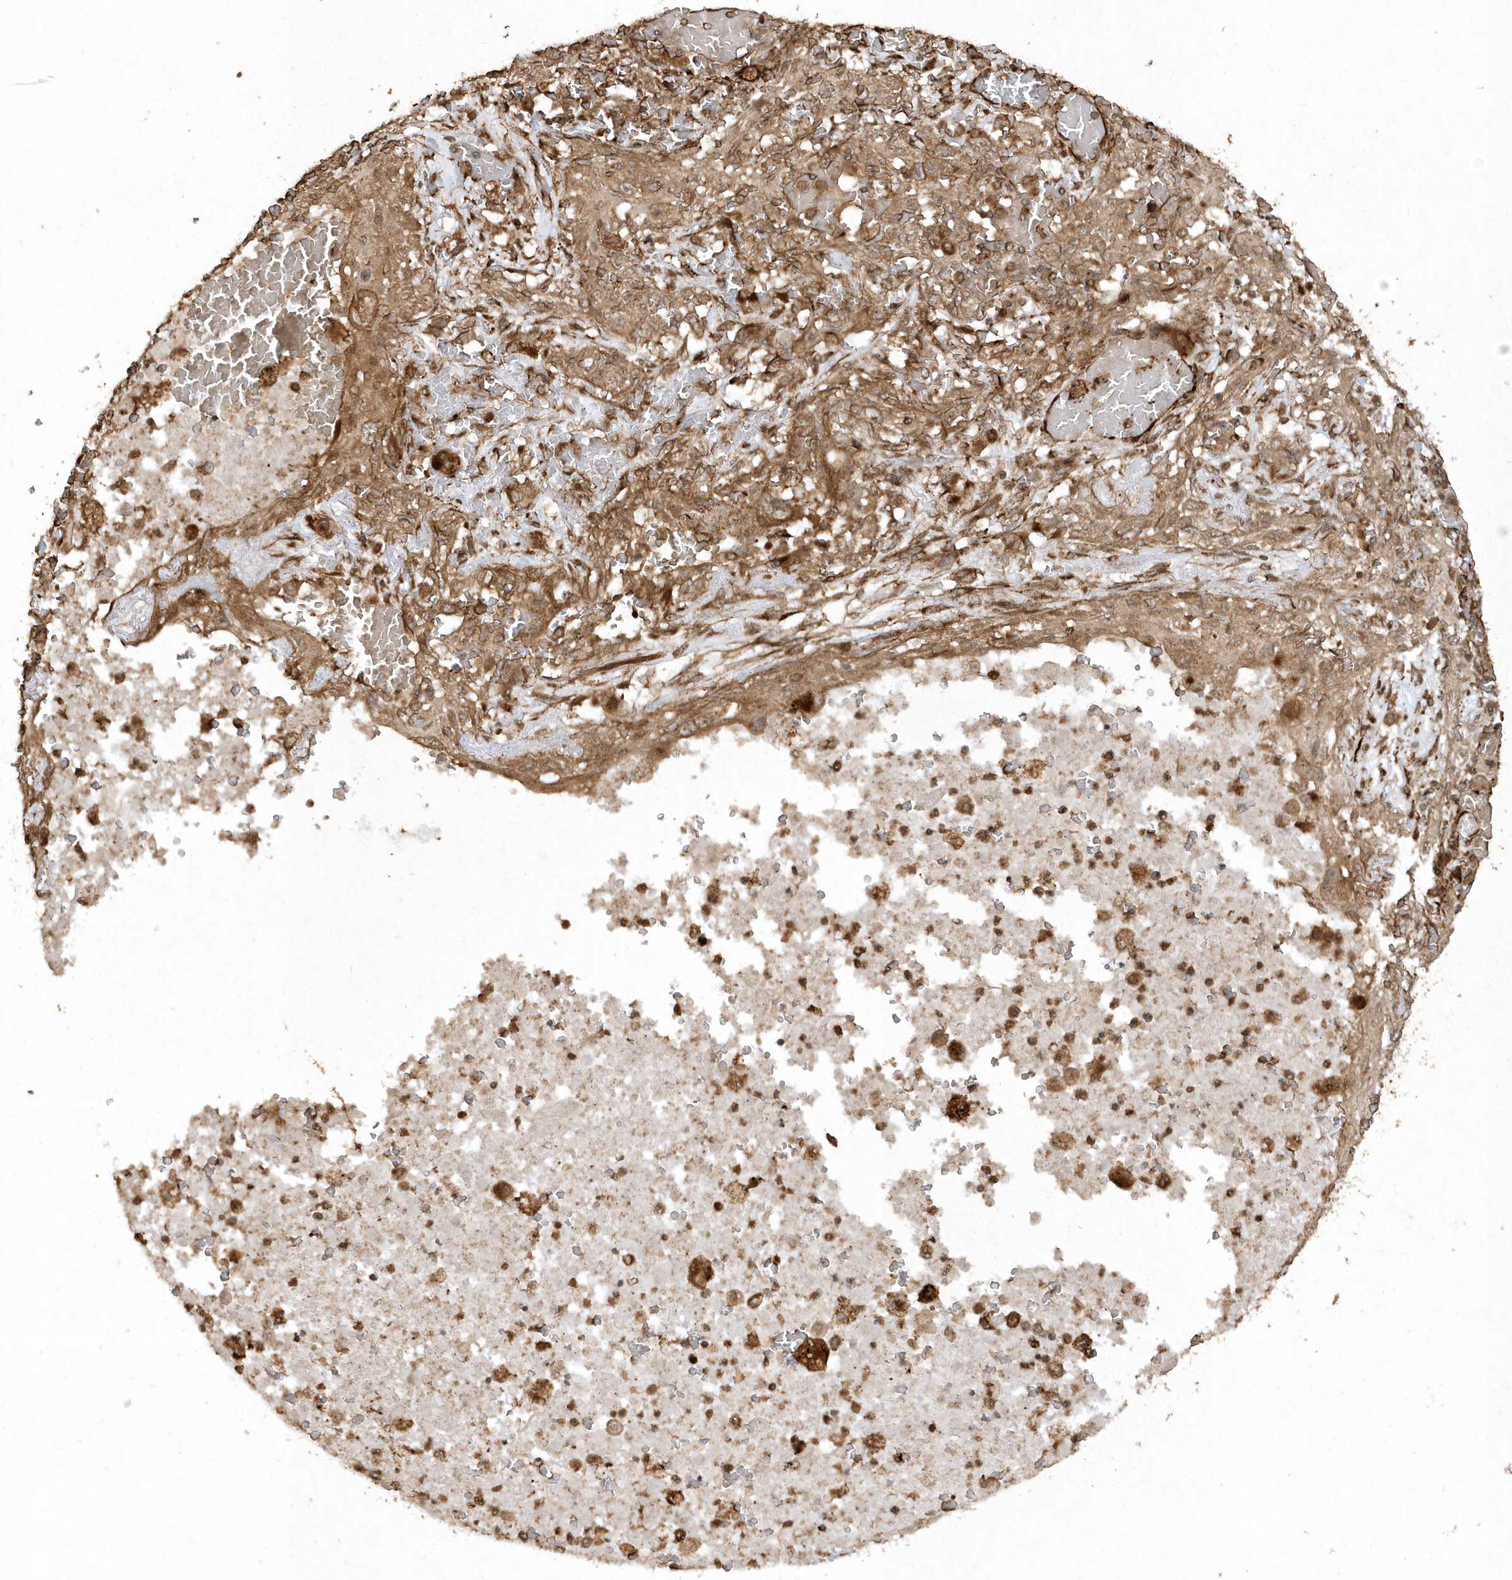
{"staining": {"intensity": "weak", "quantity": ">75%", "location": "cytoplasmic/membranous"}, "tissue": "lung cancer", "cell_type": "Tumor cells", "image_type": "cancer", "snomed": [{"axis": "morphology", "description": "Squamous cell carcinoma, NOS"}, {"axis": "topography", "description": "Lung"}], "caption": "Immunohistochemistry micrograph of neoplastic tissue: human lung cancer stained using immunohistochemistry (IHC) demonstrates low levels of weak protein expression localized specifically in the cytoplasmic/membranous of tumor cells, appearing as a cytoplasmic/membranous brown color.", "gene": "AVPI1", "patient": {"sex": "female", "age": 47}}